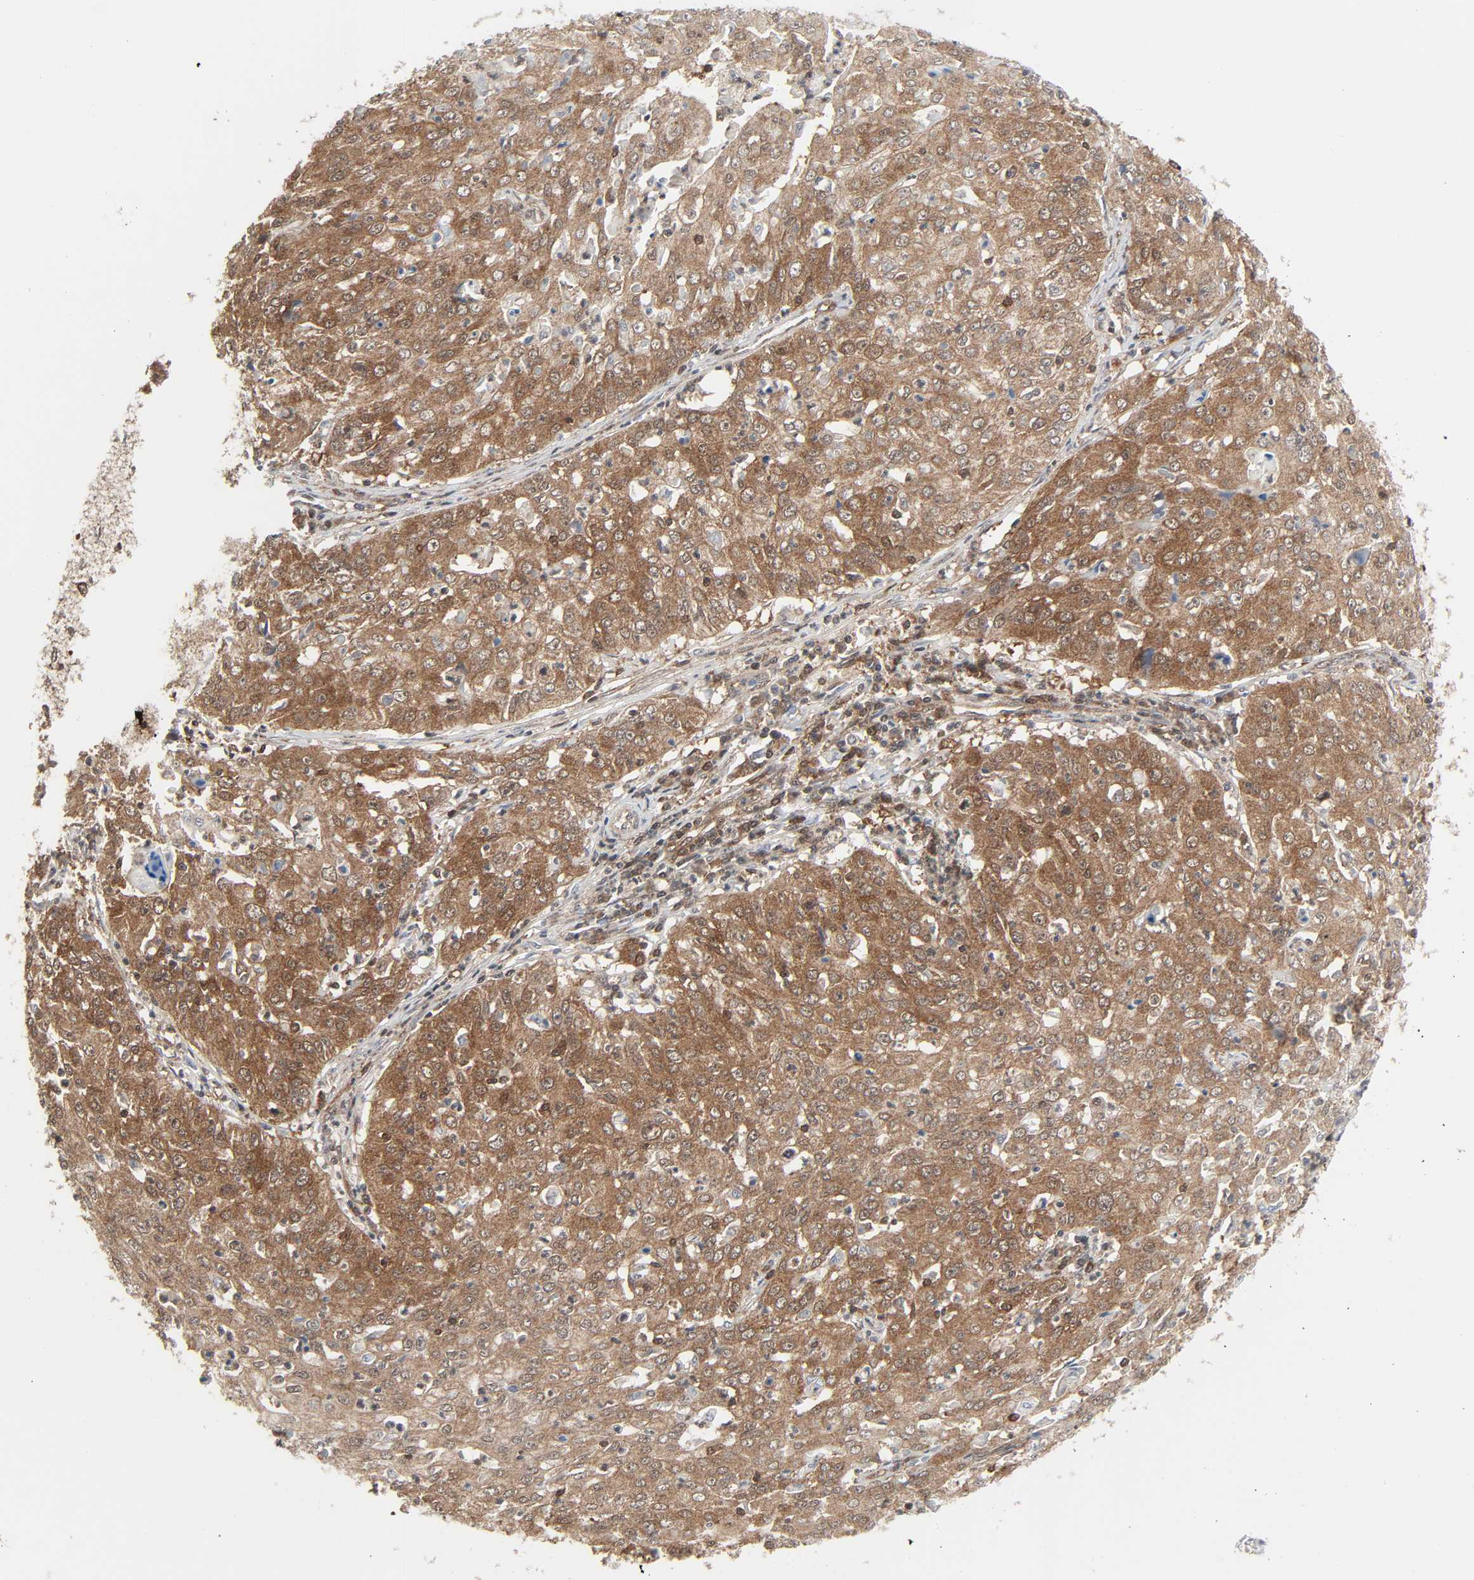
{"staining": {"intensity": "moderate", "quantity": ">75%", "location": "cytoplasmic/membranous"}, "tissue": "cervical cancer", "cell_type": "Tumor cells", "image_type": "cancer", "snomed": [{"axis": "morphology", "description": "Squamous cell carcinoma, NOS"}, {"axis": "topography", "description": "Cervix"}], "caption": "Moderate cytoplasmic/membranous protein staining is identified in about >75% of tumor cells in cervical cancer.", "gene": "GSK3A", "patient": {"sex": "female", "age": 39}}